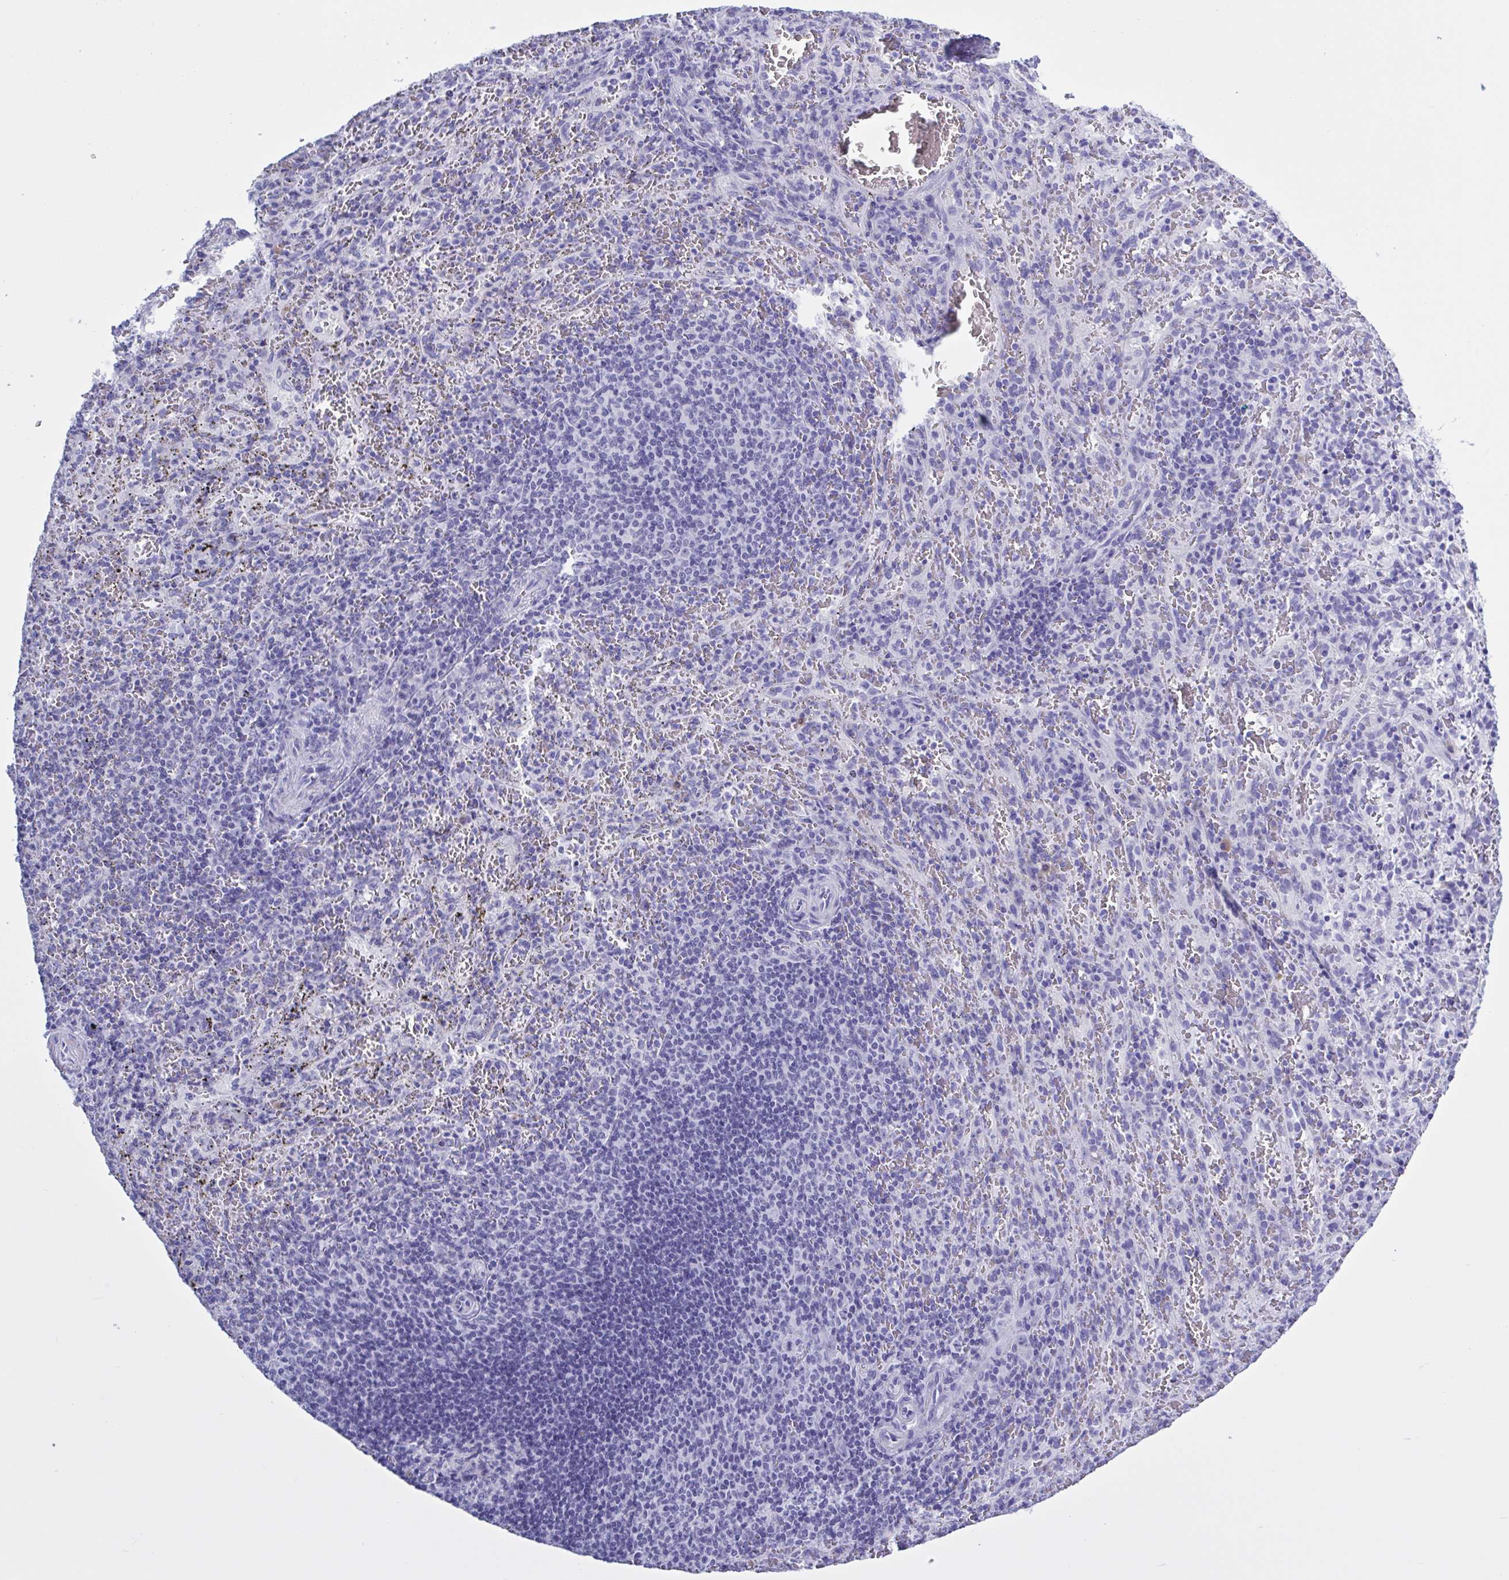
{"staining": {"intensity": "negative", "quantity": "none", "location": "none"}, "tissue": "spleen", "cell_type": "Cells in red pulp", "image_type": "normal", "snomed": [{"axis": "morphology", "description": "Normal tissue, NOS"}, {"axis": "topography", "description": "Spleen"}], "caption": "Image shows no significant protein expression in cells in red pulp of unremarkable spleen.", "gene": "USP35", "patient": {"sex": "male", "age": 57}}